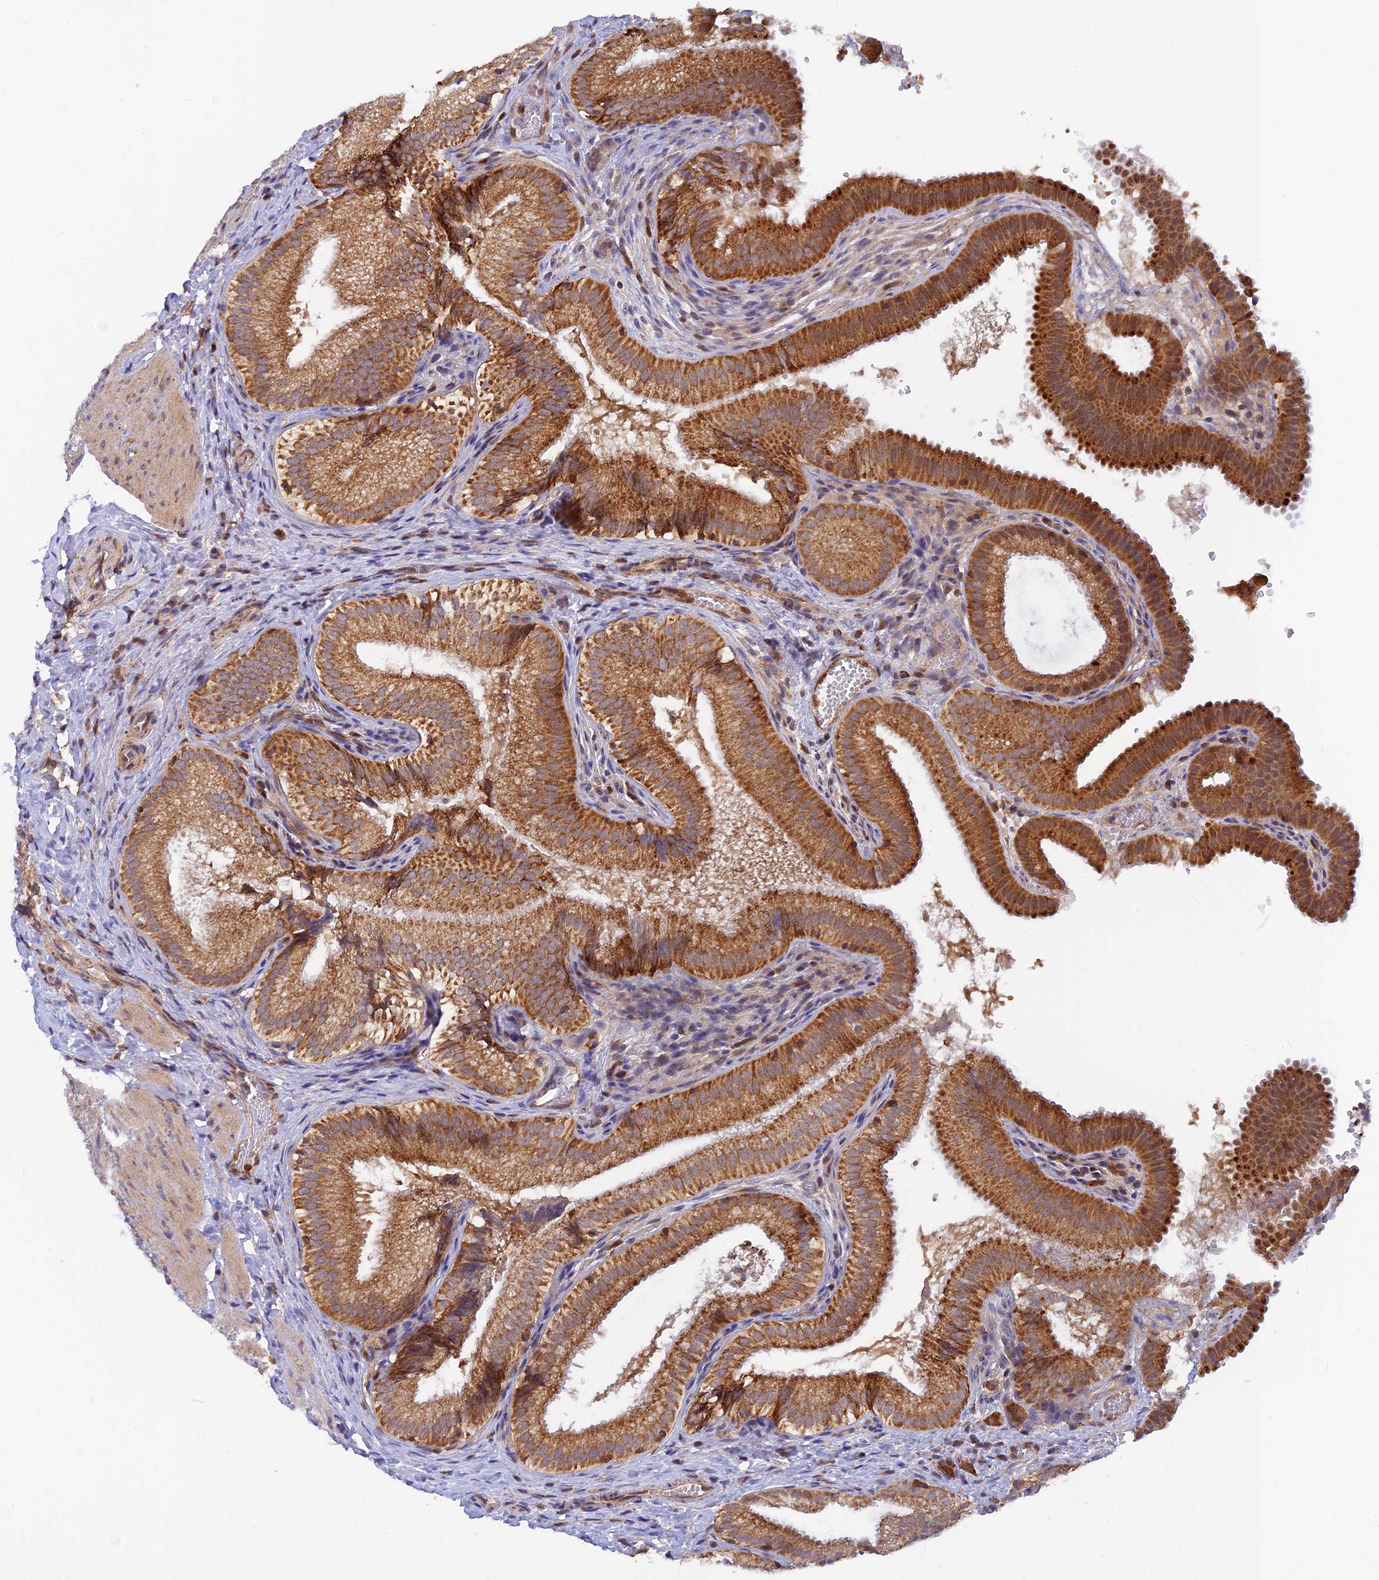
{"staining": {"intensity": "strong", "quantity": ">75%", "location": "cytoplasmic/membranous"}, "tissue": "gallbladder", "cell_type": "Glandular cells", "image_type": "normal", "snomed": [{"axis": "morphology", "description": "Normal tissue, NOS"}, {"axis": "topography", "description": "Gallbladder"}], "caption": "An image of gallbladder stained for a protein displays strong cytoplasmic/membranous brown staining in glandular cells.", "gene": "LYSMD2", "patient": {"sex": "female", "age": 30}}